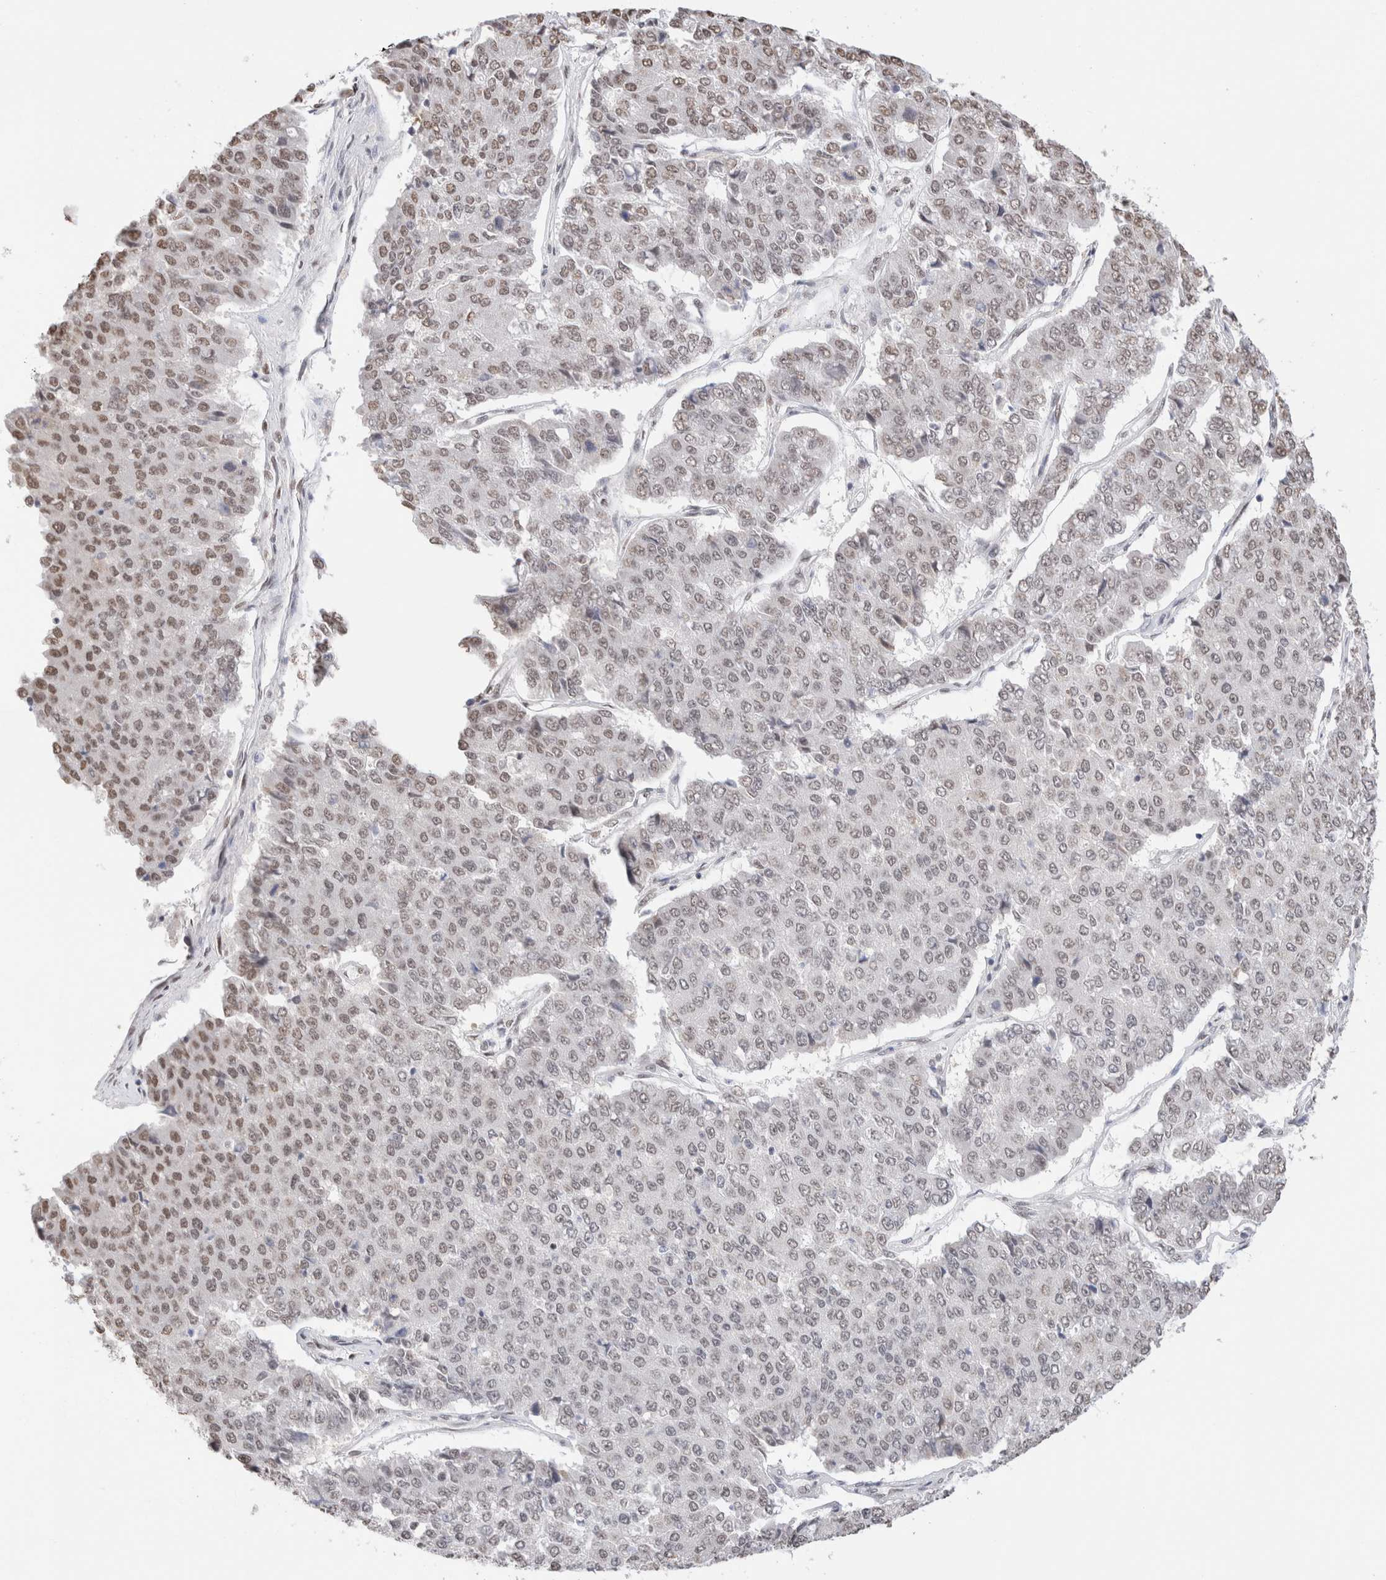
{"staining": {"intensity": "weak", "quantity": ">75%", "location": "nuclear"}, "tissue": "pancreatic cancer", "cell_type": "Tumor cells", "image_type": "cancer", "snomed": [{"axis": "morphology", "description": "Adenocarcinoma, NOS"}, {"axis": "topography", "description": "Pancreas"}], "caption": "Immunohistochemistry of pancreatic cancer (adenocarcinoma) demonstrates low levels of weak nuclear expression in approximately >75% of tumor cells.", "gene": "SUPT3H", "patient": {"sex": "male", "age": 50}}